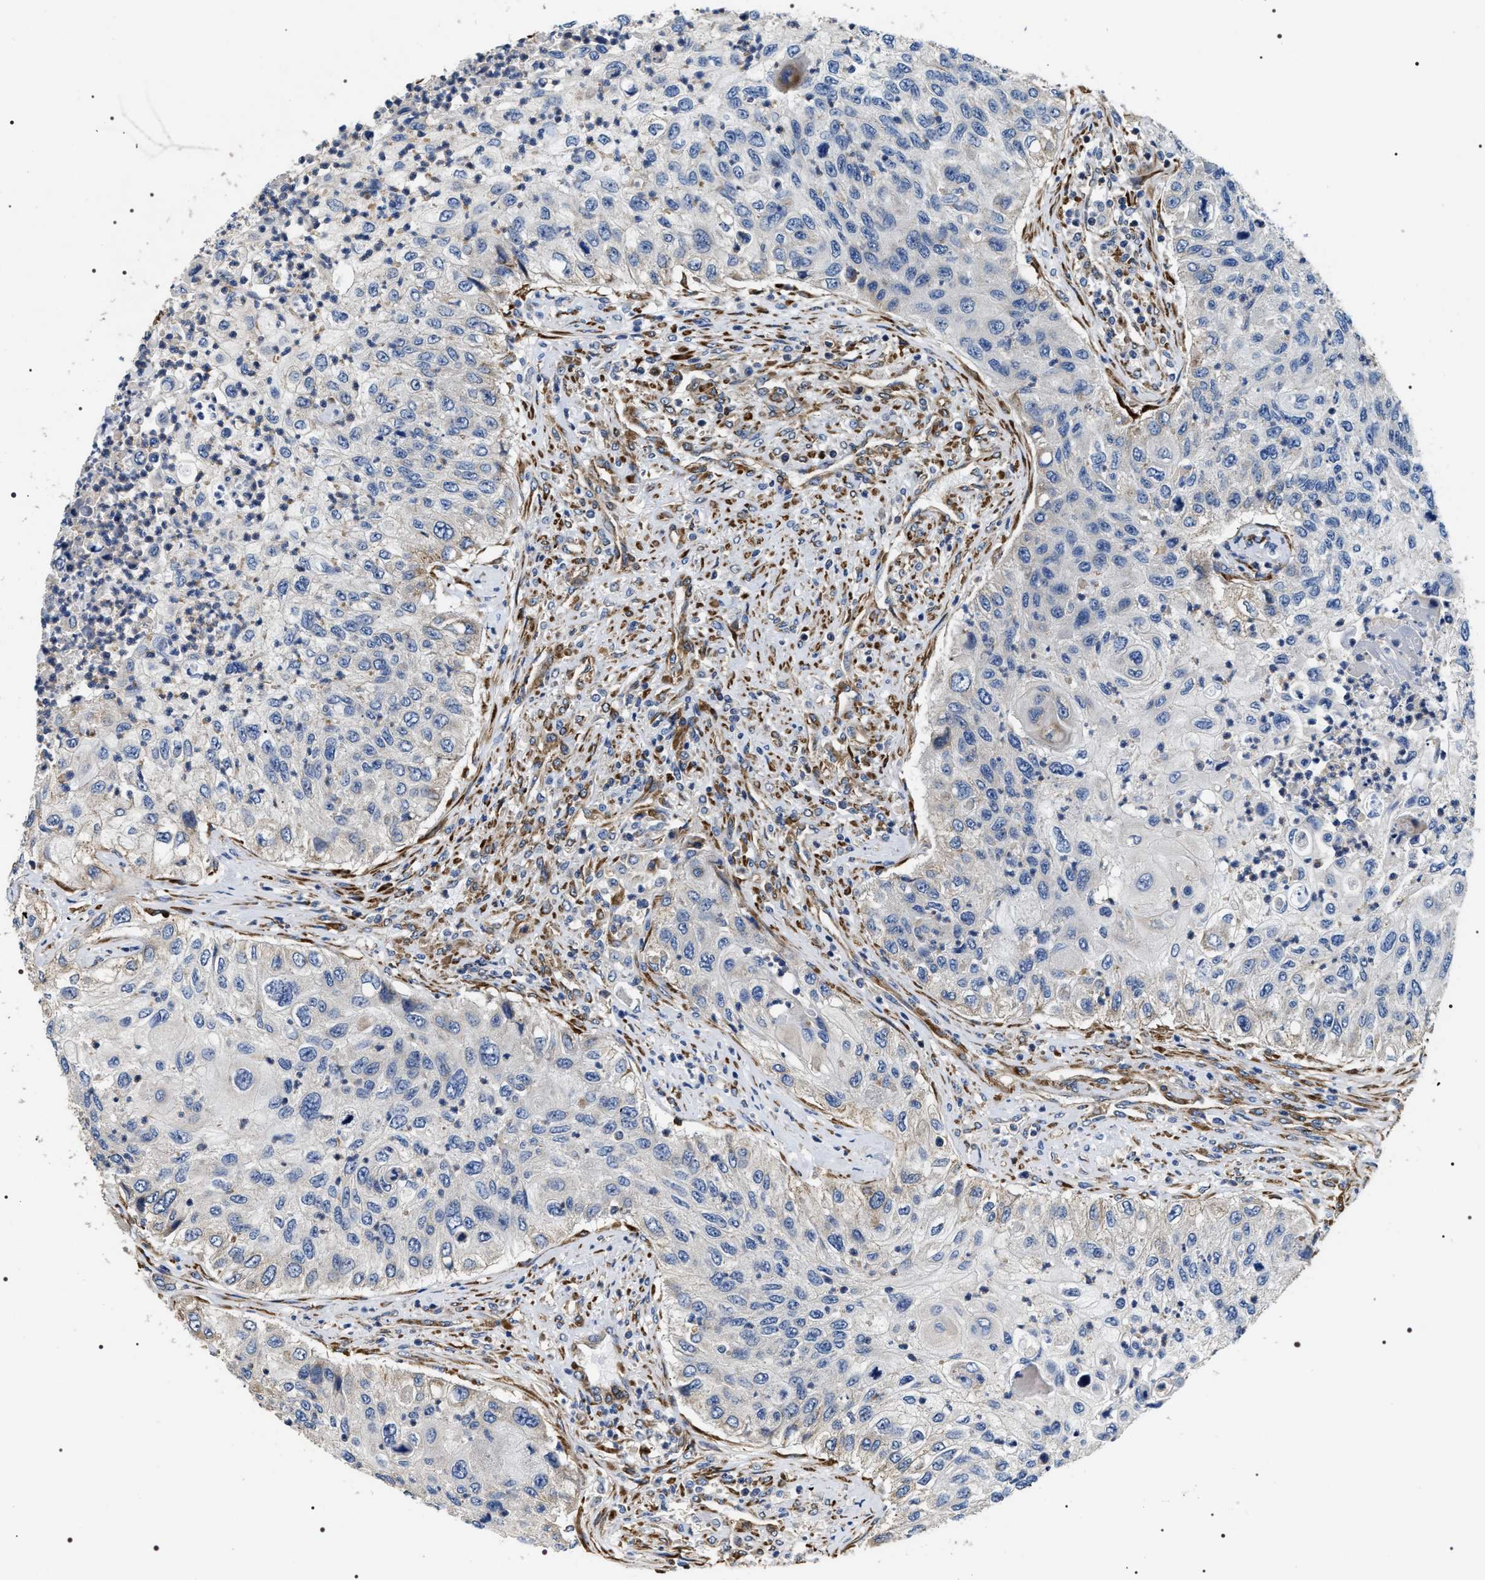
{"staining": {"intensity": "negative", "quantity": "none", "location": "none"}, "tissue": "urothelial cancer", "cell_type": "Tumor cells", "image_type": "cancer", "snomed": [{"axis": "morphology", "description": "Urothelial carcinoma, High grade"}, {"axis": "topography", "description": "Urinary bladder"}], "caption": "Urothelial cancer stained for a protein using immunohistochemistry (IHC) exhibits no positivity tumor cells.", "gene": "ZC3HAV1L", "patient": {"sex": "female", "age": 60}}